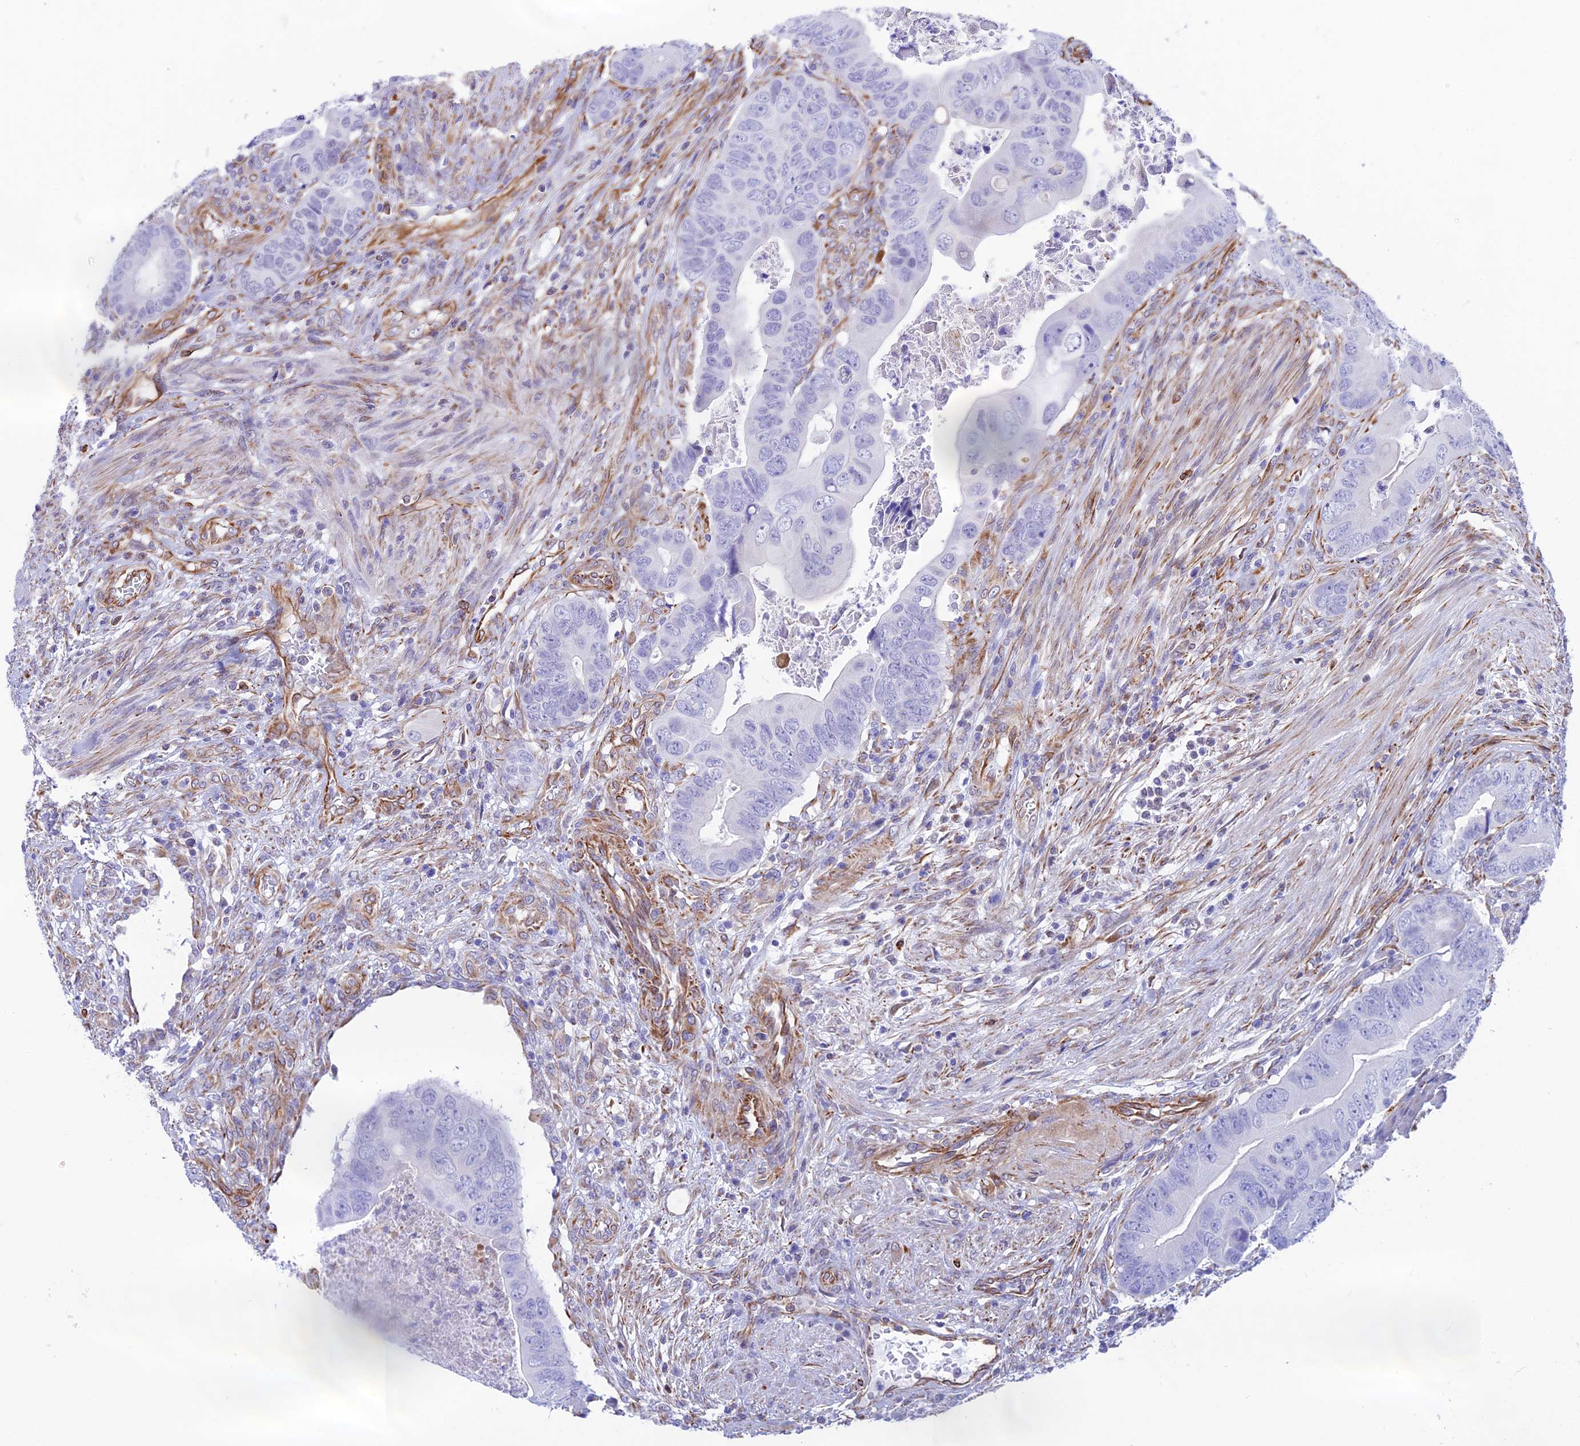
{"staining": {"intensity": "negative", "quantity": "none", "location": "none"}, "tissue": "colorectal cancer", "cell_type": "Tumor cells", "image_type": "cancer", "snomed": [{"axis": "morphology", "description": "Adenocarcinoma, NOS"}, {"axis": "topography", "description": "Rectum"}], "caption": "Immunohistochemical staining of human colorectal adenocarcinoma demonstrates no significant positivity in tumor cells. (DAB (3,3'-diaminobenzidine) immunohistochemistry, high magnification).", "gene": "ZNF652", "patient": {"sex": "female", "age": 78}}